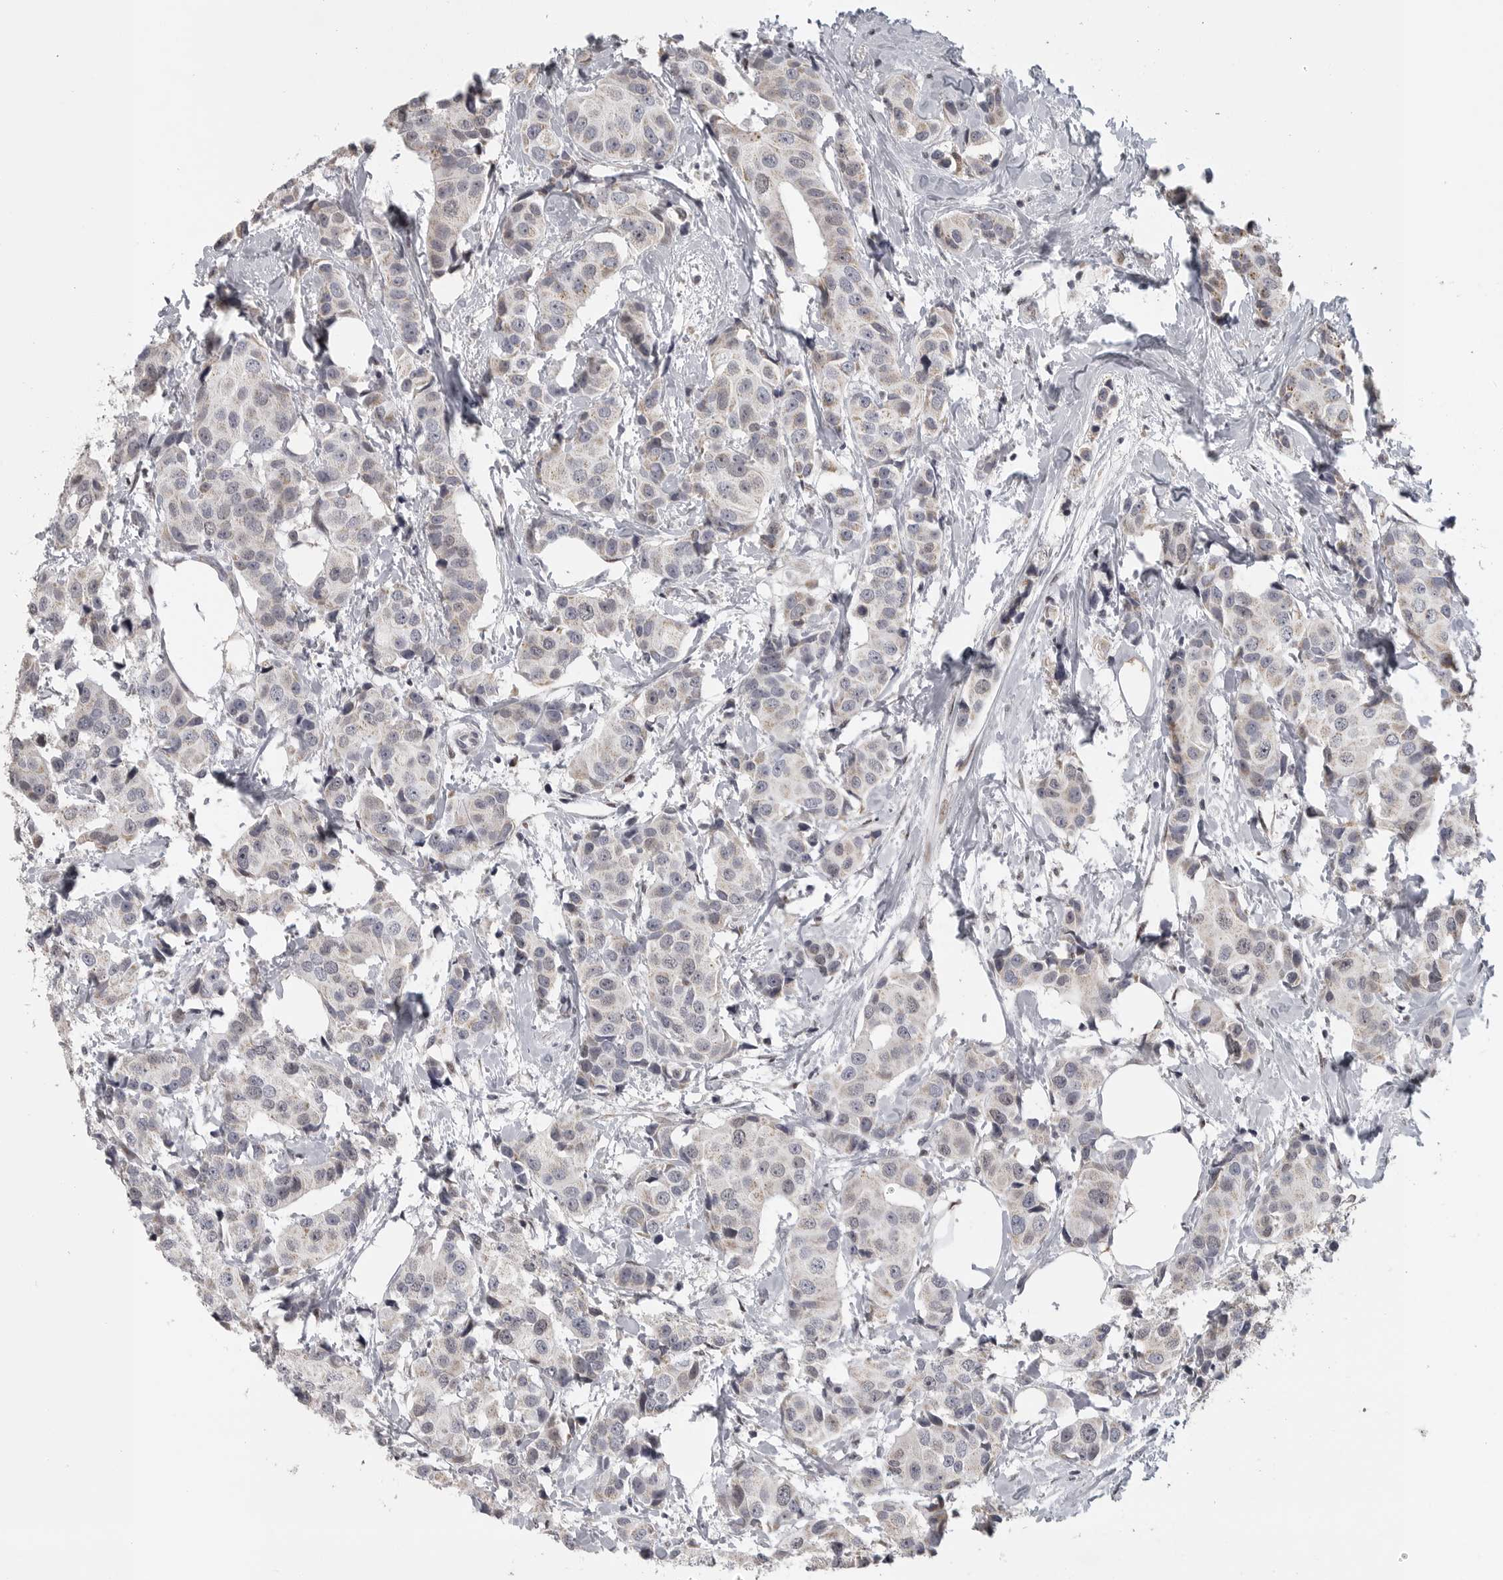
{"staining": {"intensity": "negative", "quantity": "none", "location": "none"}, "tissue": "breast cancer", "cell_type": "Tumor cells", "image_type": "cancer", "snomed": [{"axis": "morphology", "description": "Normal tissue, NOS"}, {"axis": "morphology", "description": "Duct carcinoma"}, {"axis": "topography", "description": "Breast"}], "caption": "A histopathology image of human breast invasive ductal carcinoma is negative for staining in tumor cells.", "gene": "POLE2", "patient": {"sex": "female", "age": 39}}